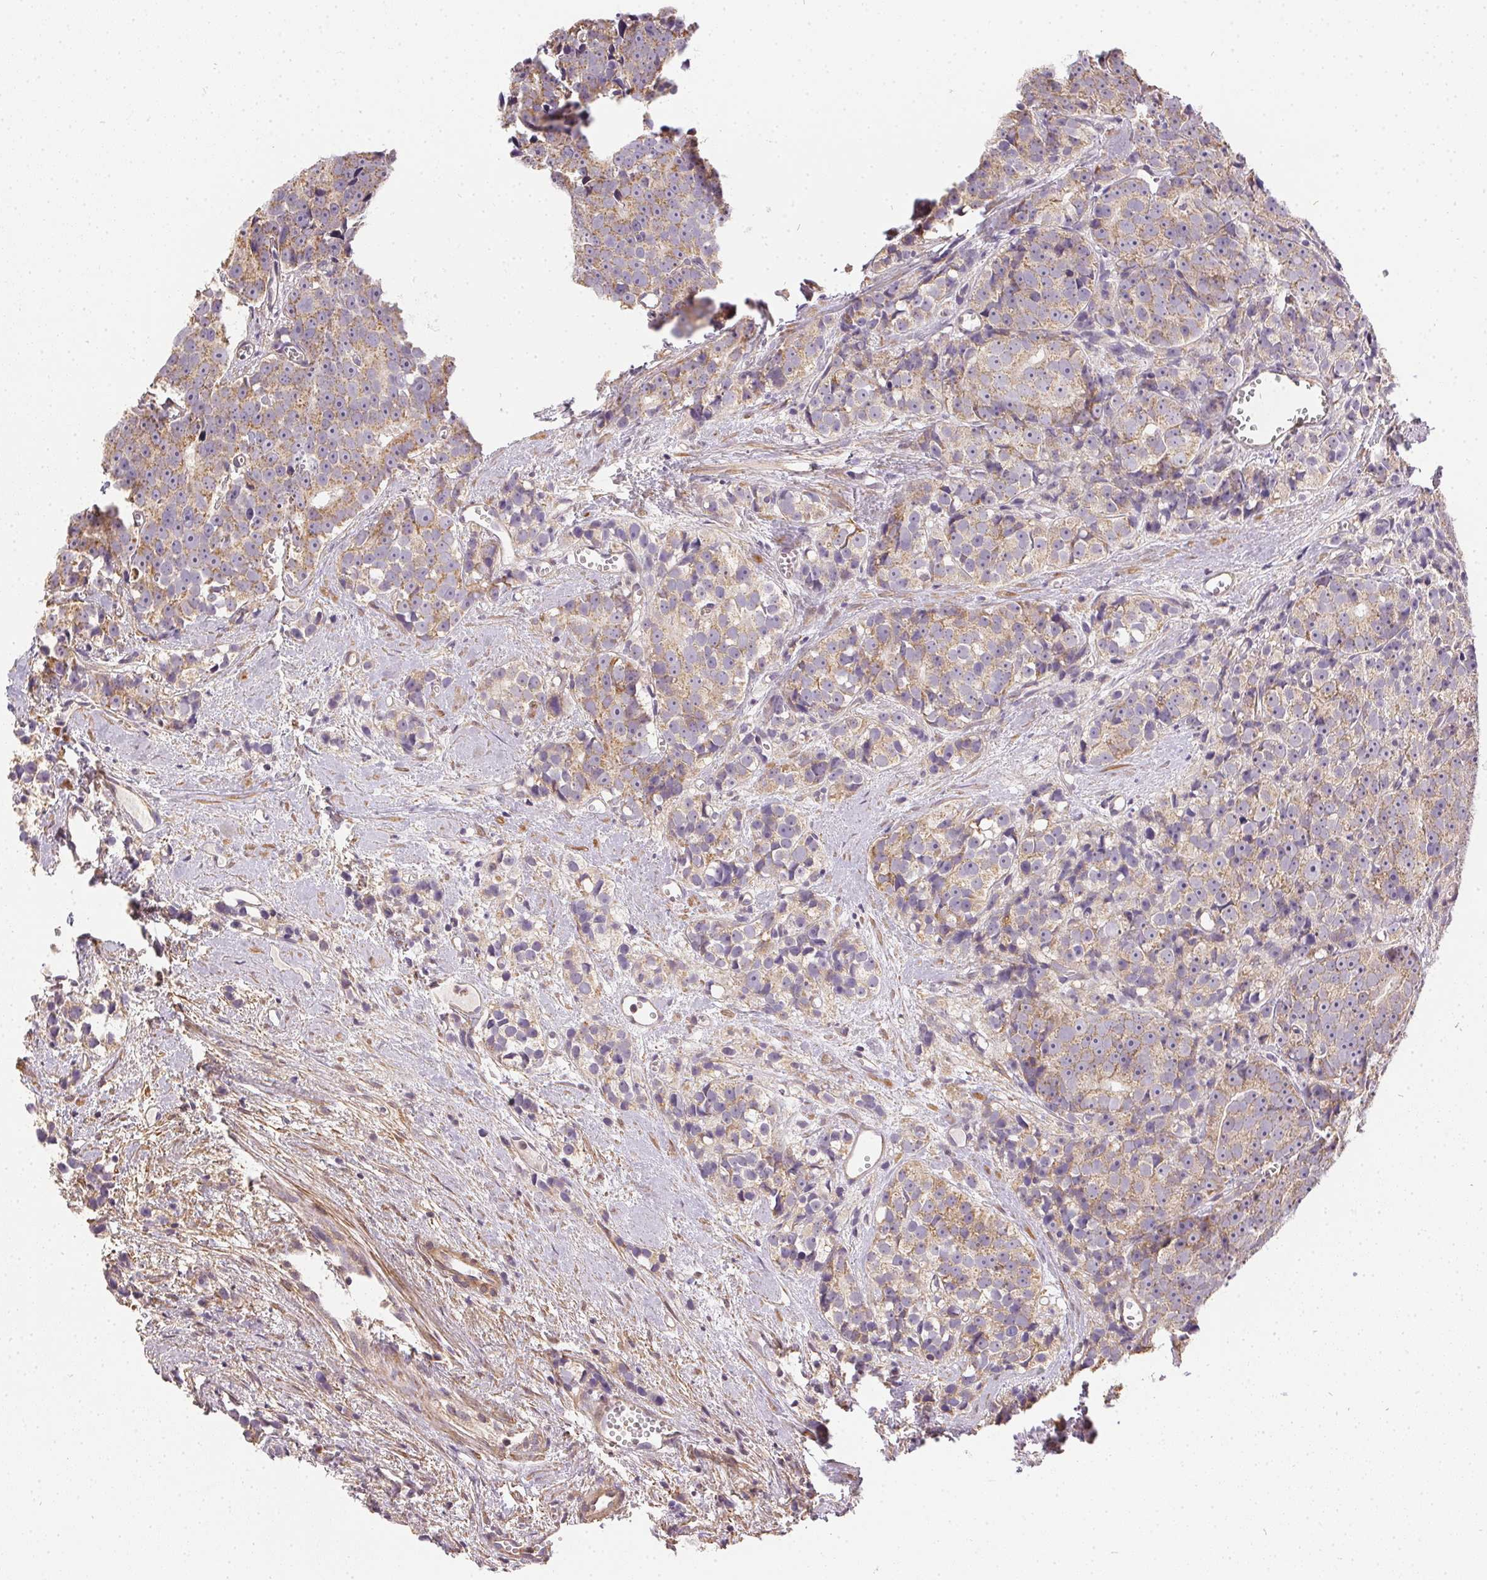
{"staining": {"intensity": "weak", "quantity": "25%-75%", "location": "cytoplasmic/membranous"}, "tissue": "prostate cancer", "cell_type": "Tumor cells", "image_type": "cancer", "snomed": [{"axis": "morphology", "description": "Adenocarcinoma, High grade"}, {"axis": "topography", "description": "Prostate"}], "caption": "Weak cytoplasmic/membranous staining for a protein is appreciated in approximately 25%-75% of tumor cells of prostate cancer (high-grade adenocarcinoma) using immunohistochemistry.", "gene": "REV3L", "patient": {"sex": "male", "age": 77}}